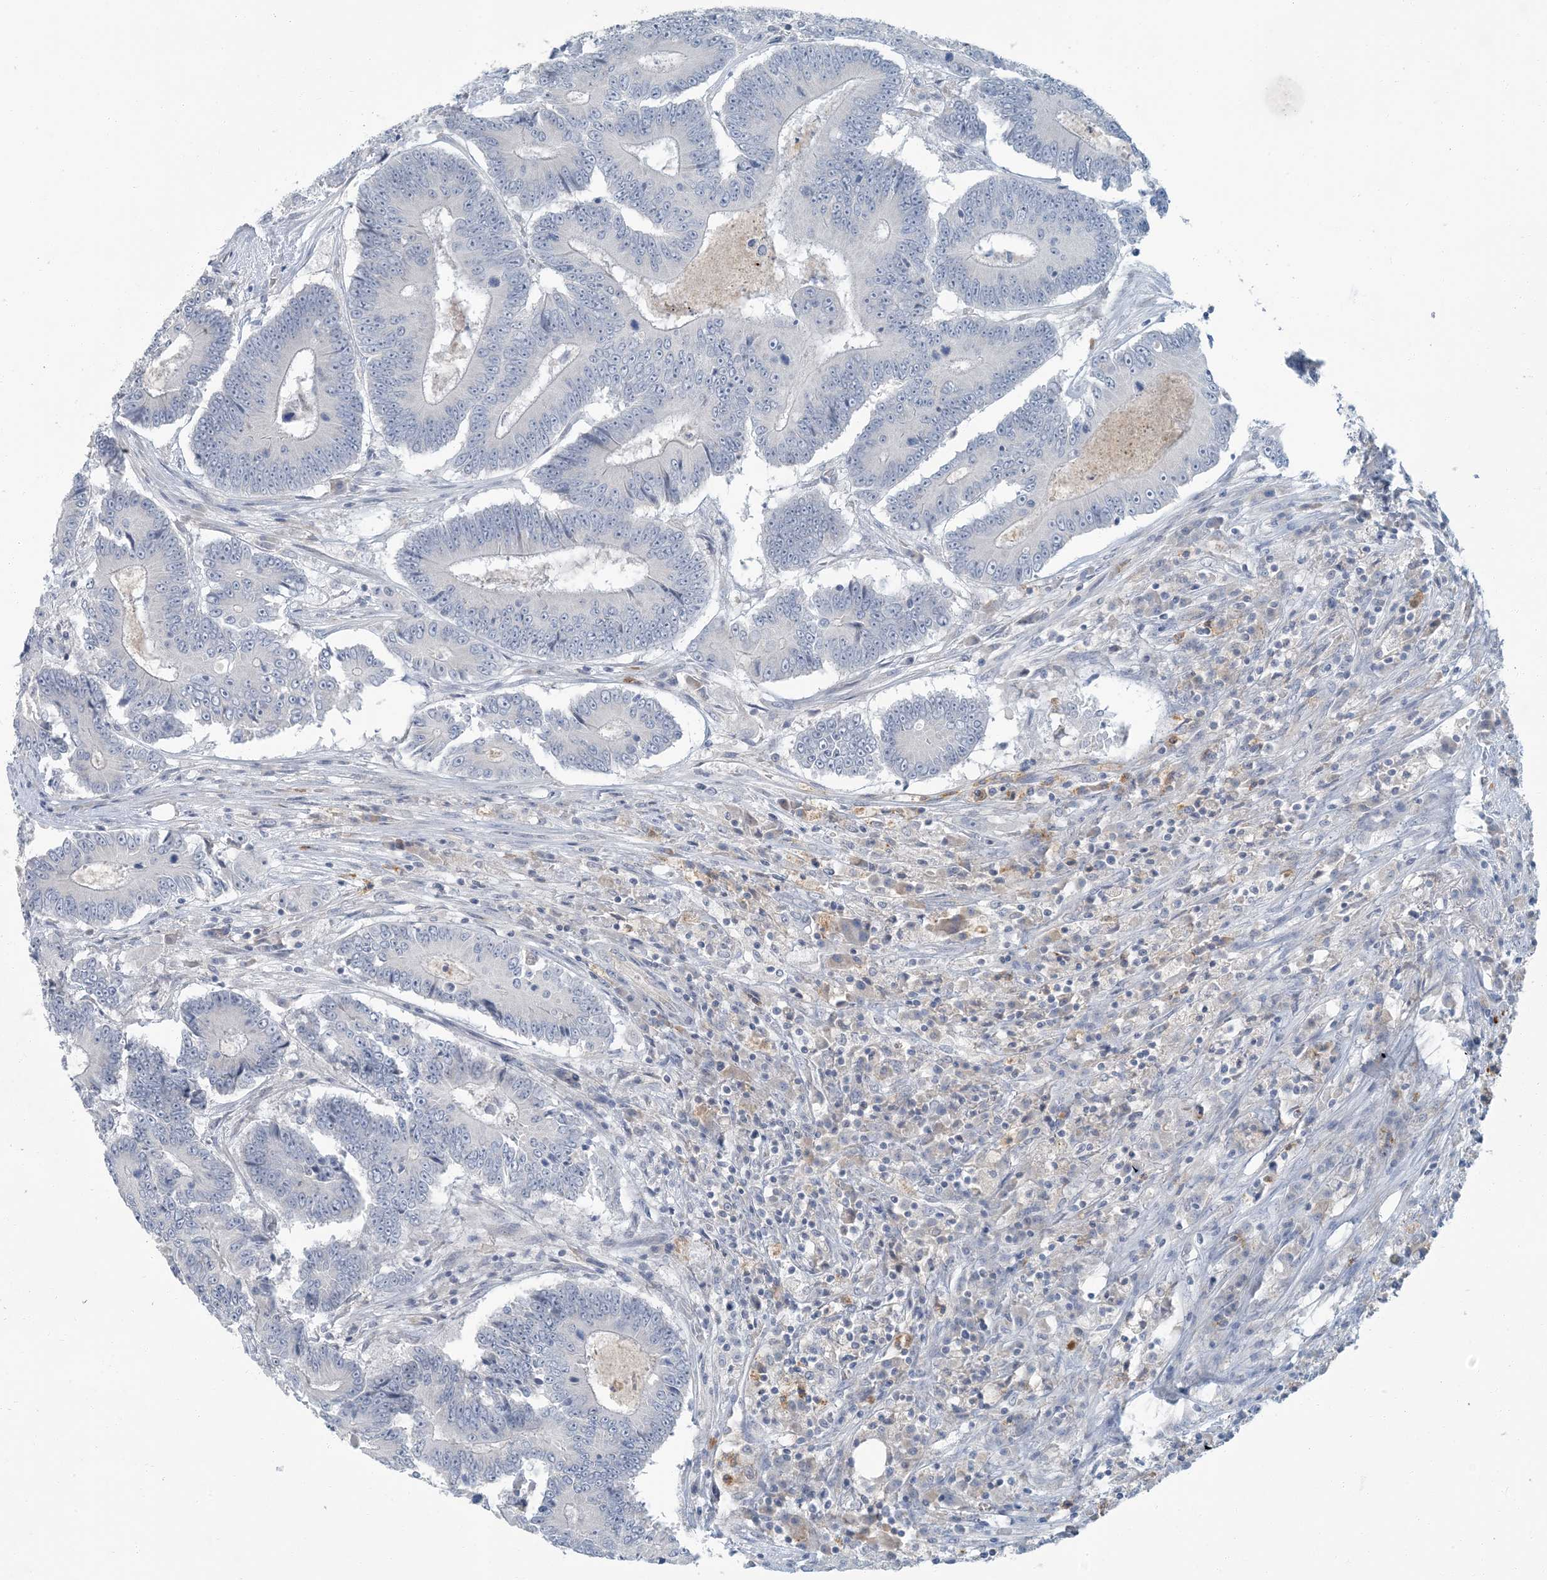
{"staining": {"intensity": "negative", "quantity": "none", "location": "none"}, "tissue": "colorectal cancer", "cell_type": "Tumor cells", "image_type": "cancer", "snomed": [{"axis": "morphology", "description": "Adenocarcinoma, NOS"}, {"axis": "topography", "description": "Colon"}], "caption": "DAB (3,3'-diaminobenzidine) immunohistochemical staining of human colorectal adenocarcinoma reveals no significant positivity in tumor cells.", "gene": "EPHA4", "patient": {"sex": "male", "age": 83}}